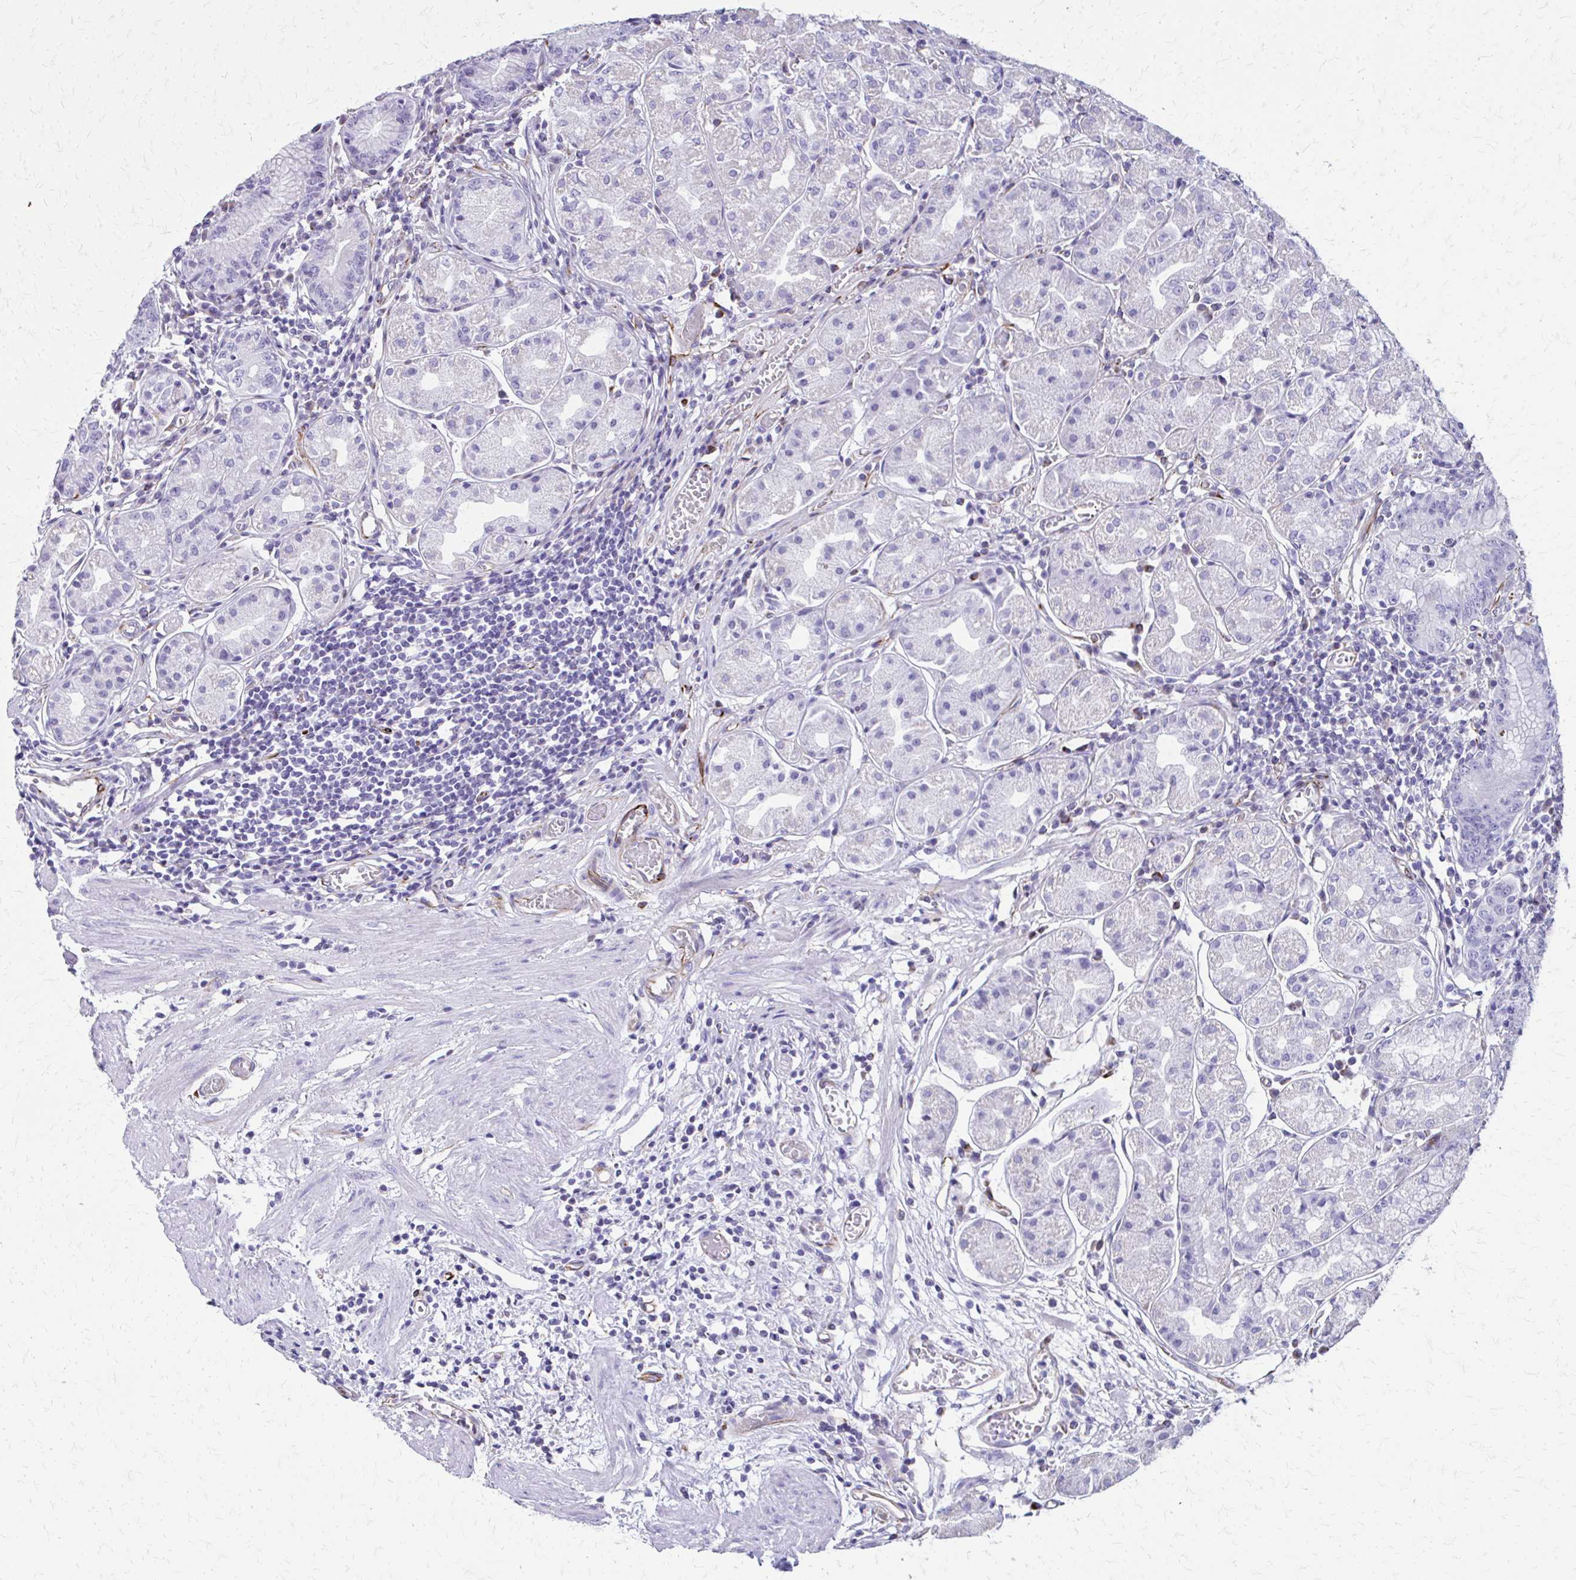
{"staining": {"intensity": "negative", "quantity": "none", "location": "none"}, "tissue": "stomach", "cell_type": "Glandular cells", "image_type": "normal", "snomed": [{"axis": "morphology", "description": "Normal tissue, NOS"}, {"axis": "topography", "description": "Stomach"}], "caption": "Stomach was stained to show a protein in brown. There is no significant staining in glandular cells. The staining is performed using DAB (3,3'-diaminobenzidine) brown chromogen with nuclei counter-stained in using hematoxylin.", "gene": "TRIM6", "patient": {"sex": "male", "age": 55}}